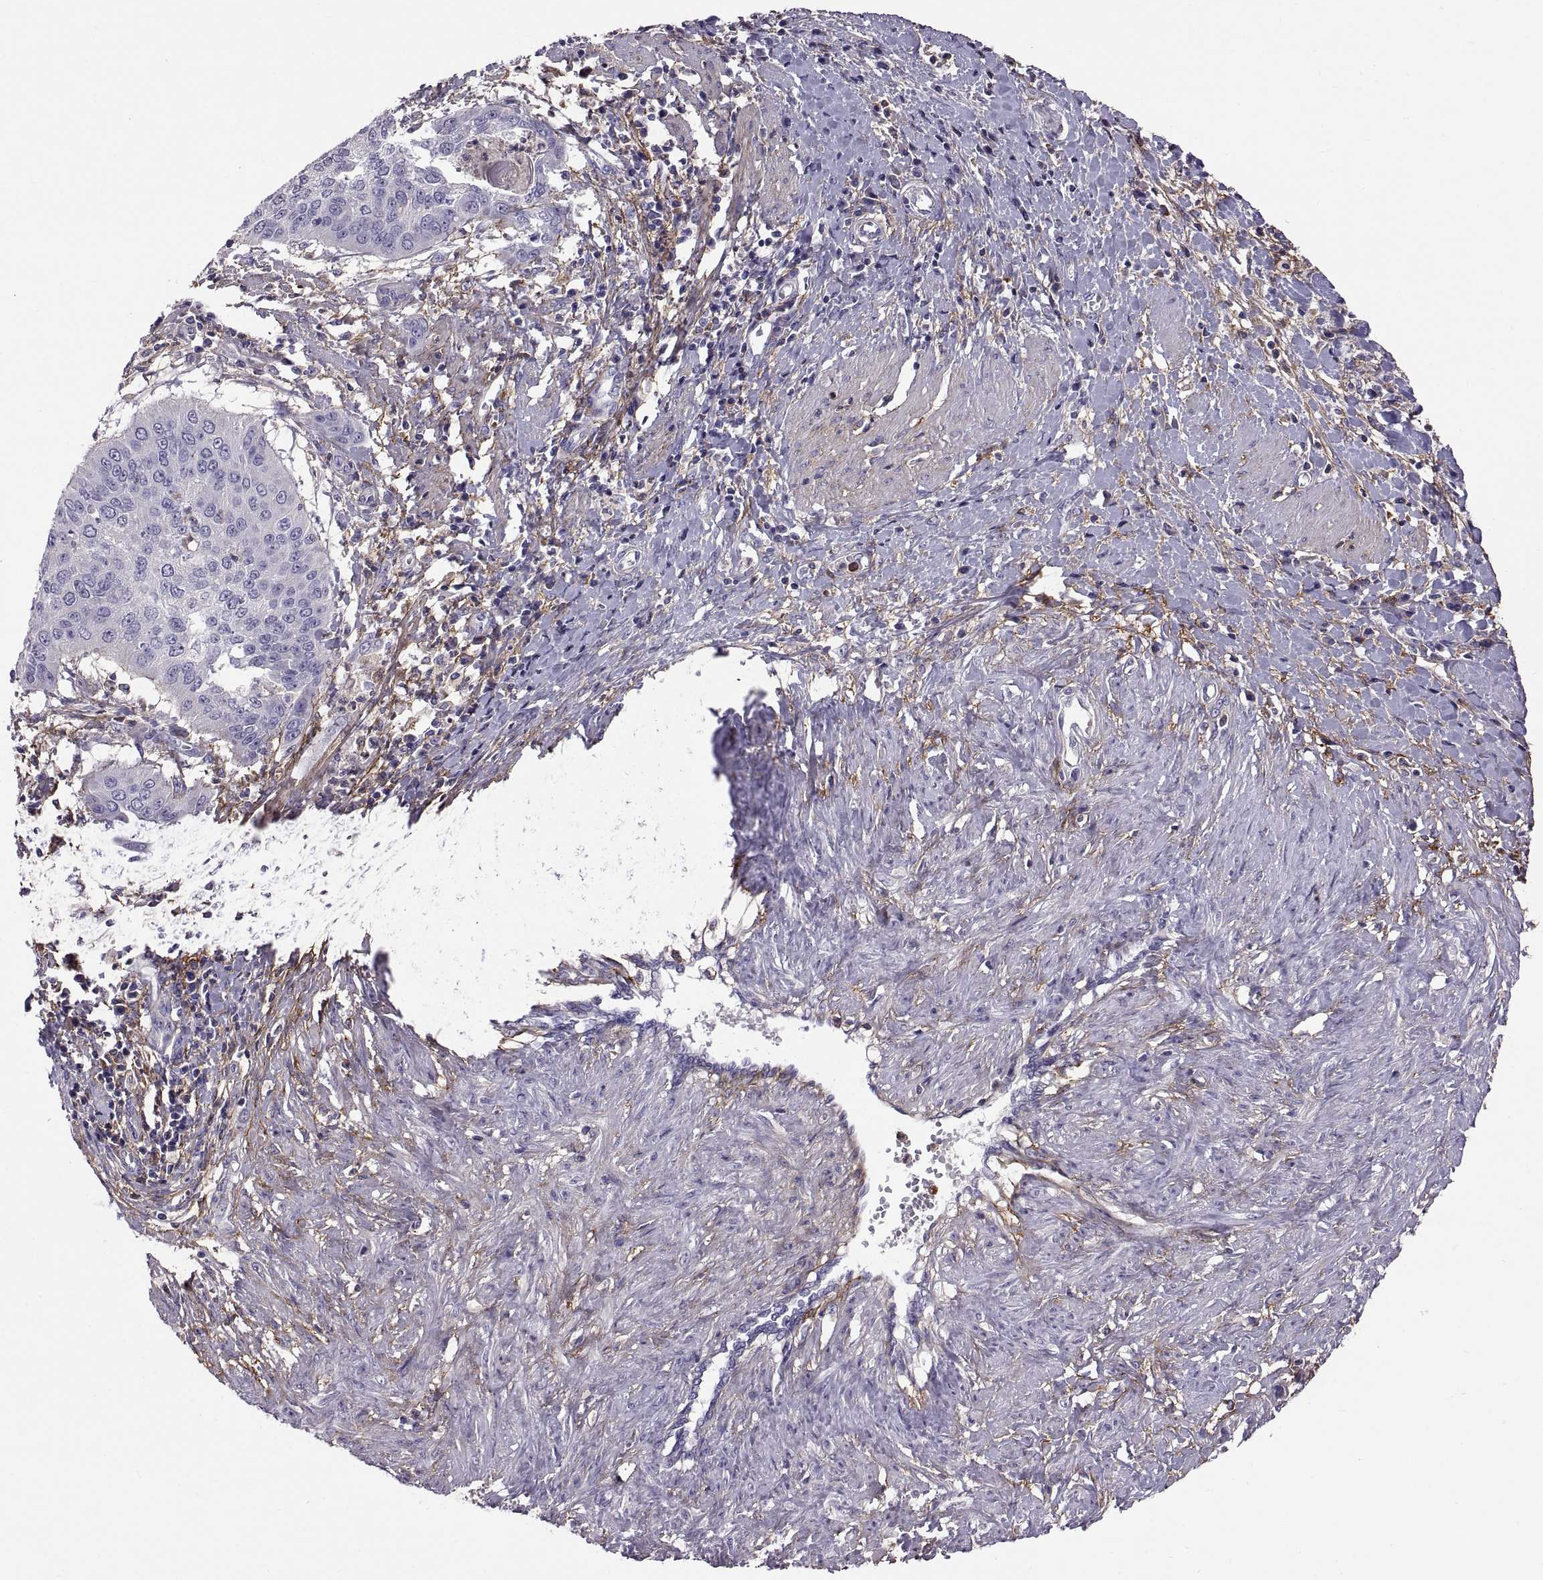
{"staining": {"intensity": "negative", "quantity": "none", "location": "none"}, "tissue": "cervical cancer", "cell_type": "Tumor cells", "image_type": "cancer", "snomed": [{"axis": "morphology", "description": "Squamous cell carcinoma, NOS"}, {"axis": "topography", "description": "Cervix"}], "caption": "IHC histopathology image of human cervical cancer stained for a protein (brown), which reveals no expression in tumor cells. The staining is performed using DAB (3,3'-diaminobenzidine) brown chromogen with nuclei counter-stained in using hematoxylin.", "gene": "EMILIN2", "patient": {"sex": "female", "age": 39}}